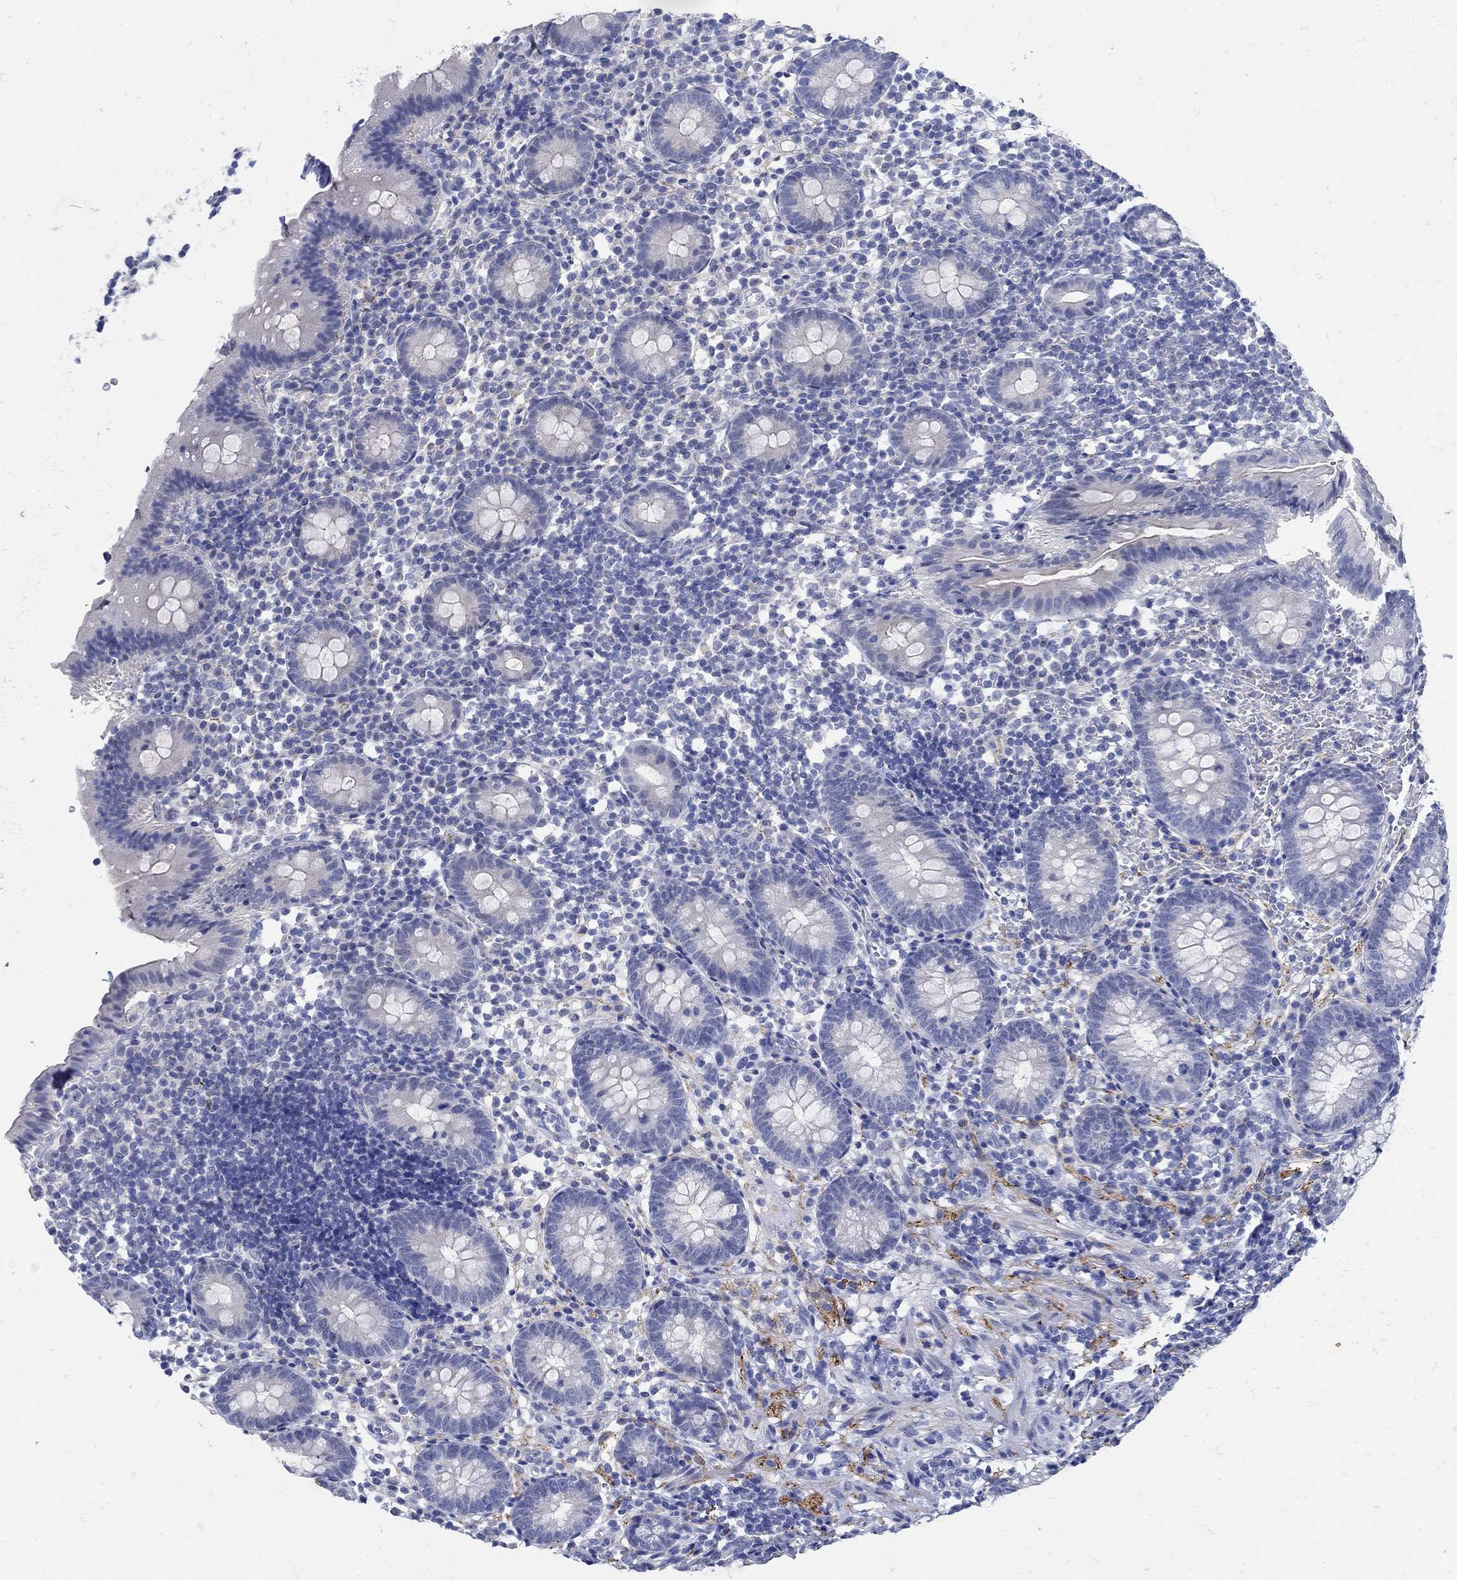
{"staining": {"intensity": "negative", "quantity": "none", "location": "none"}, "tissue": "appendix", "cell_type": "Glandular cells", "image_type": "normal", "snomed": [{"axis": "morphology", "description": "Normal tissue, NOS"}, {"axis": "topography", "description": "Appendix"}], "caption": "Immunohistochemical staining of unremarkable appendix demonstrates no significant staining in glandular cells. (DAB IHC visualized using brightfield microscopy, high magnification).", "gene": "NOS1", "patient": {"sex": "female", "age": 40}}